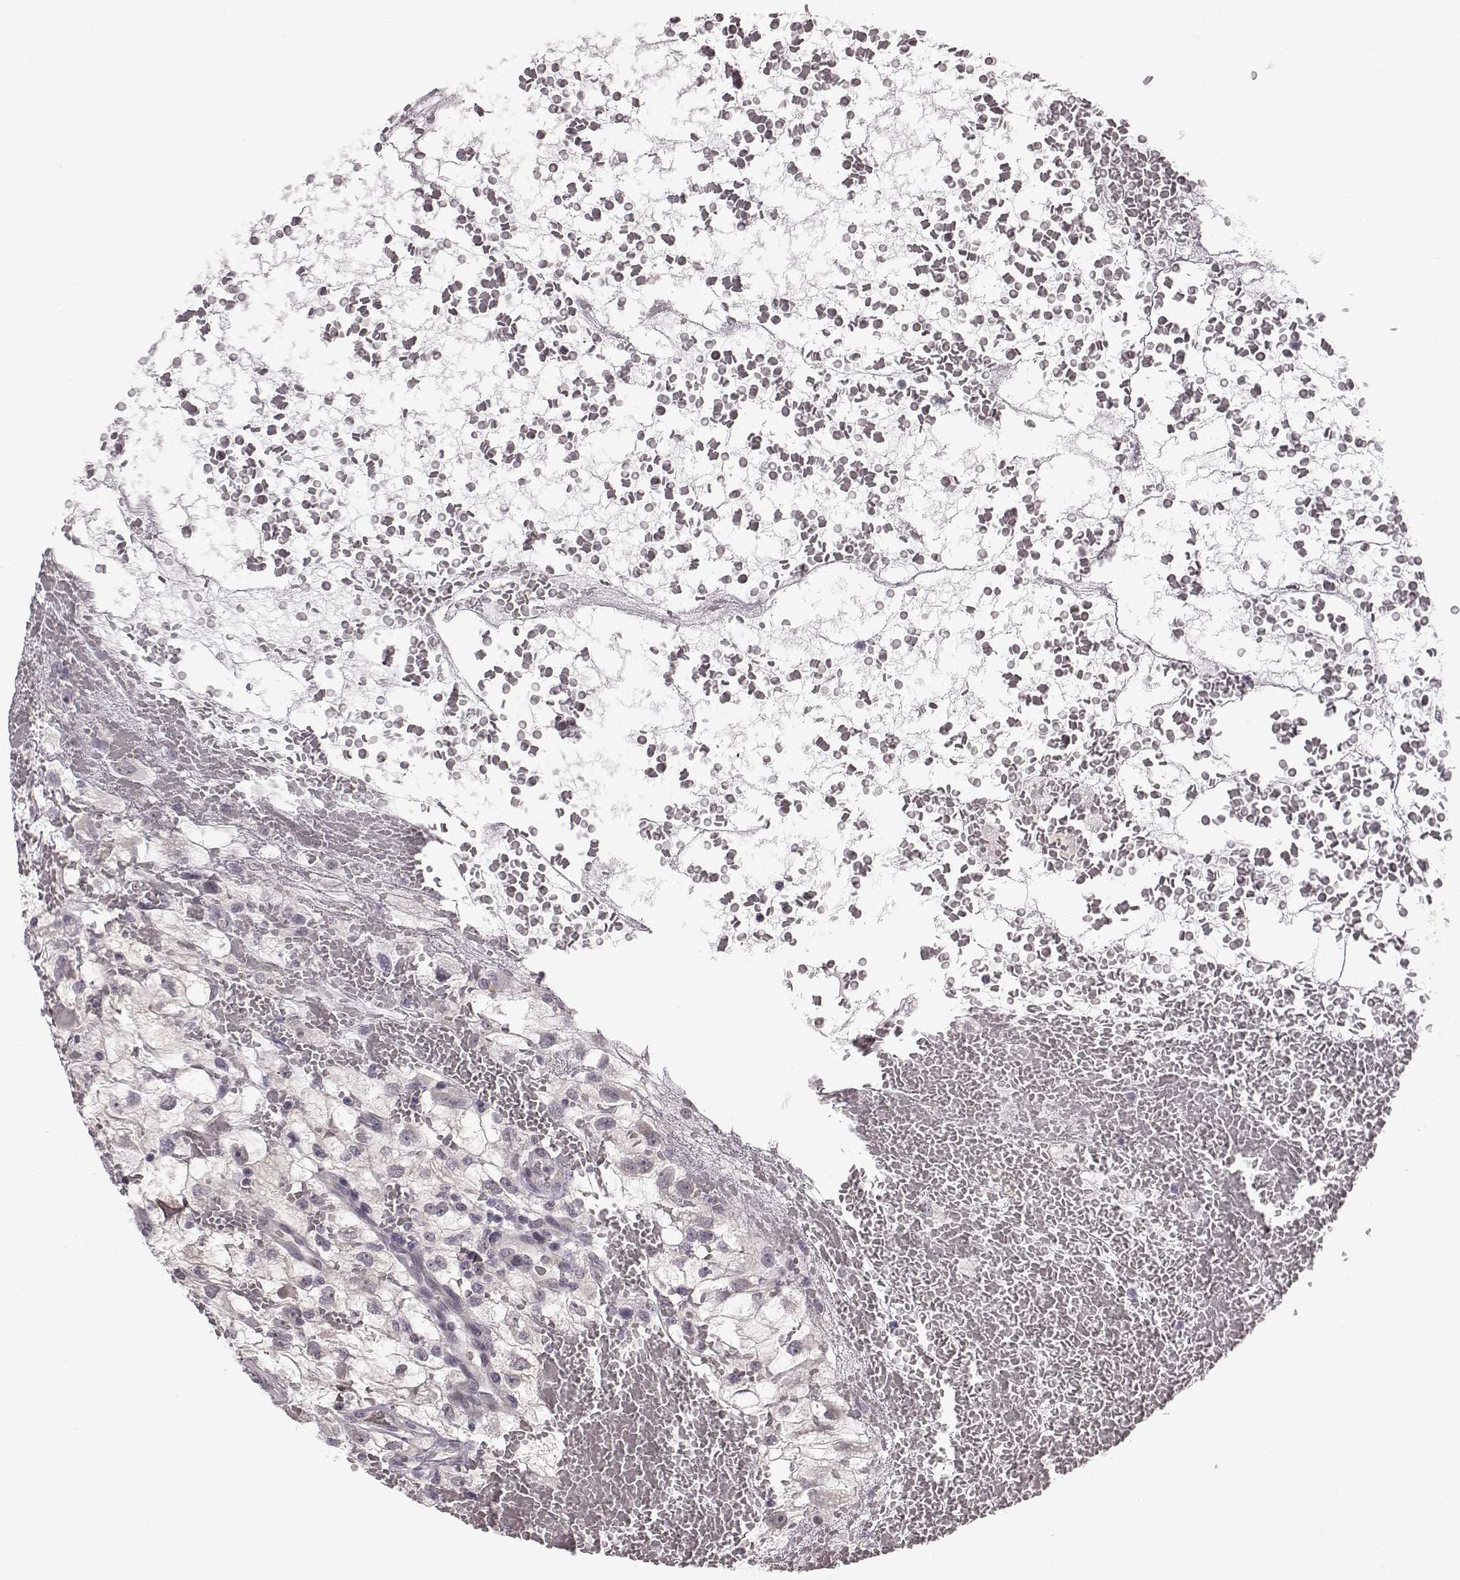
{"staining": {"intensity": "negative", "quantity": "none", "location": "none"}, "tissue": "renal cancer", "cell_type": "Tumor cells", "image_type": "cancer", "snomed": [{"axis": "morphology", "description": "Adenocarcinoma, NOS"}, {"axis": "topography", "description": "Kidney"}], "caption": "Immunohistochemical staining of human adenocarcinoma (renal) shows no significant staining in tumor cells.", "gene": "C10orf62", "patient": {"sex": "male", "age": 59}}